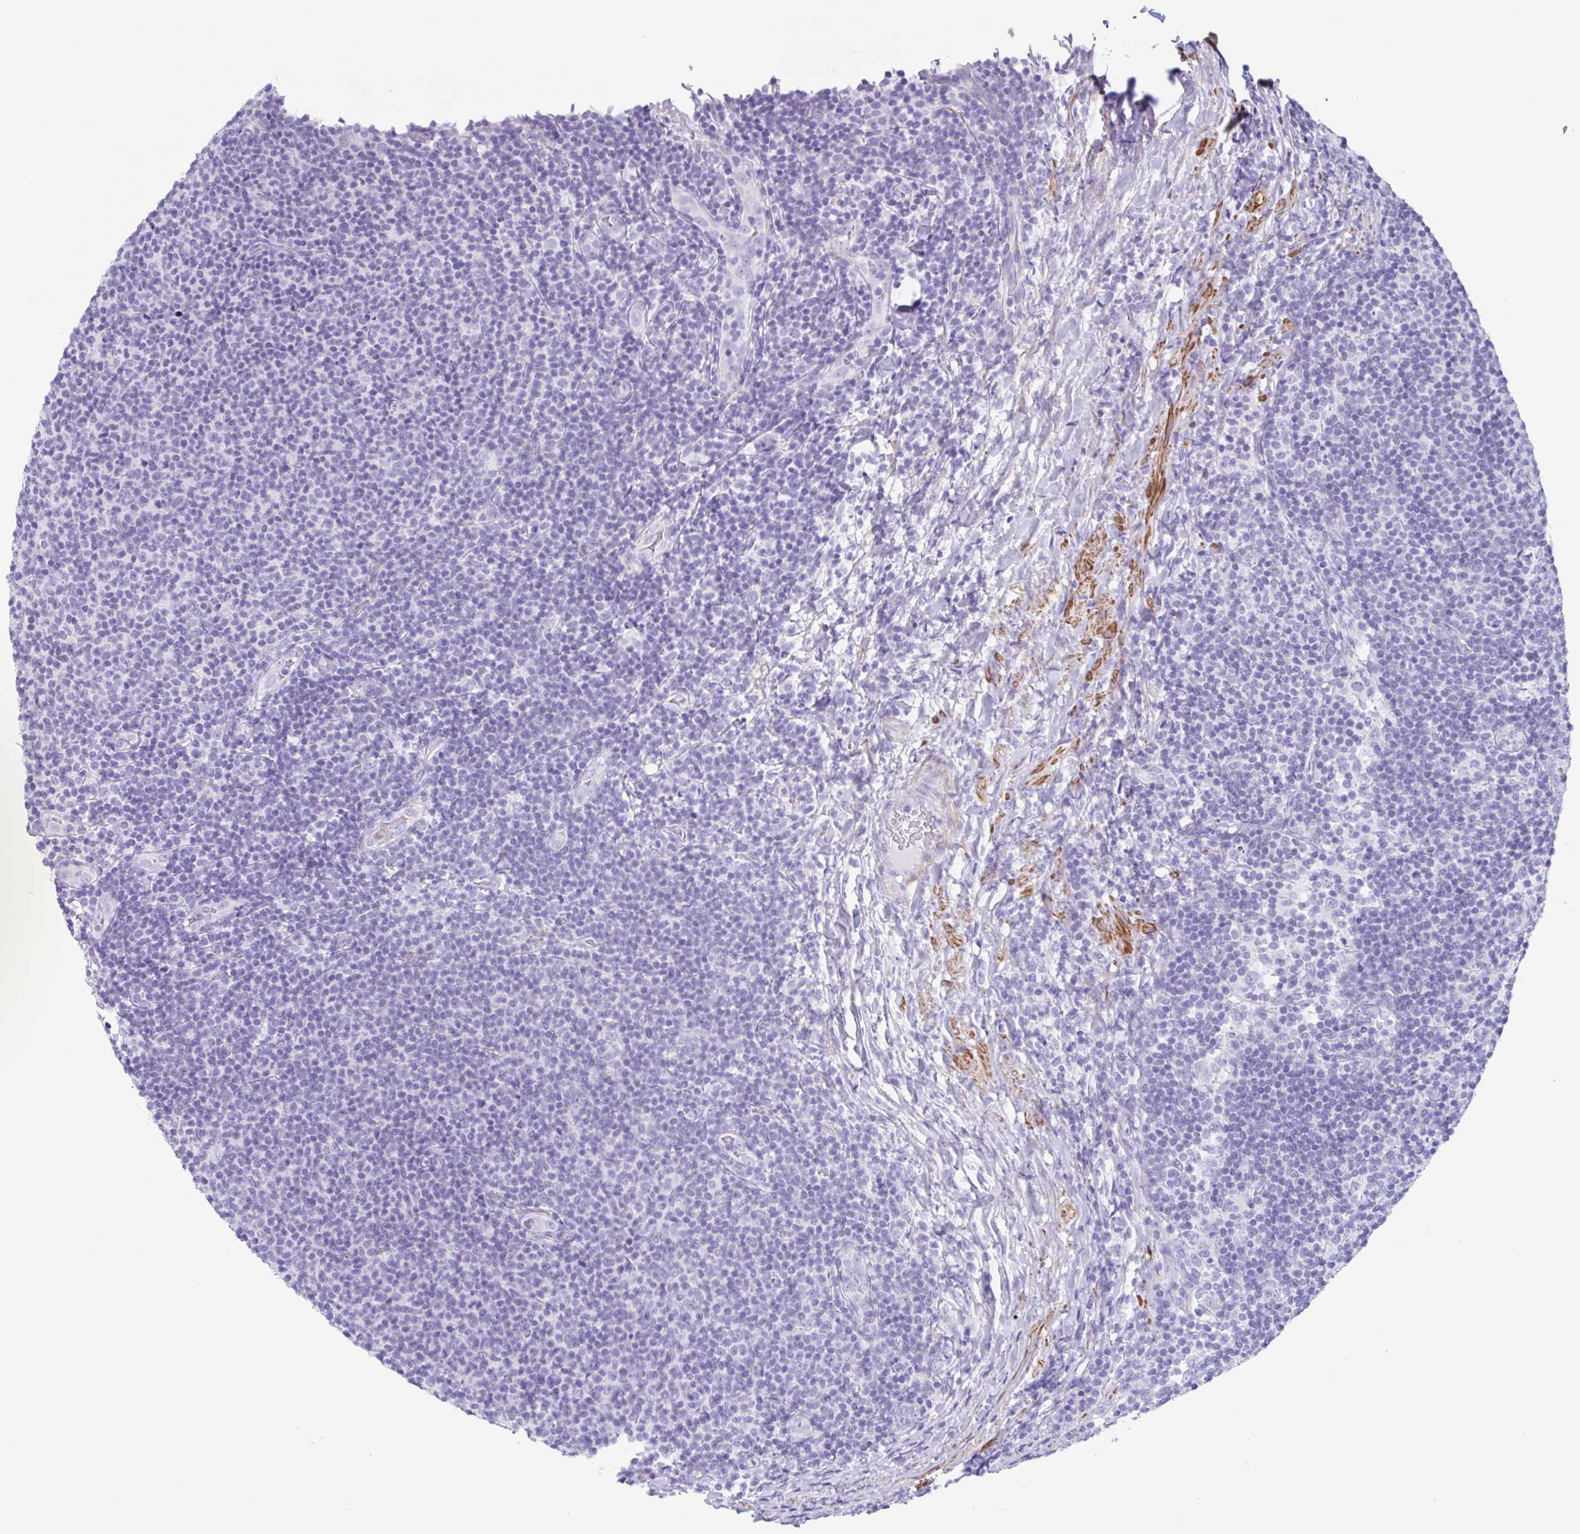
{"staining": {"intensity": "negative", "quantity": "none", "location": "none"}, "tissue": "lymphoma", "cell_type": "Tumor cells", "image_type": "cancer", "snomed": [{"axis": "morphology", "description": "Malignant lymphoma, non-Hodgkin's type, Low grade"}, {"axis": "topography", "description": "Lymph node"}], "caption": "The IHC micrograph has no significant positivity in tumor cells of lymphoma tissue.", "gene": "TAS2R41", "patient": {"sex": "male", "age": 66}}